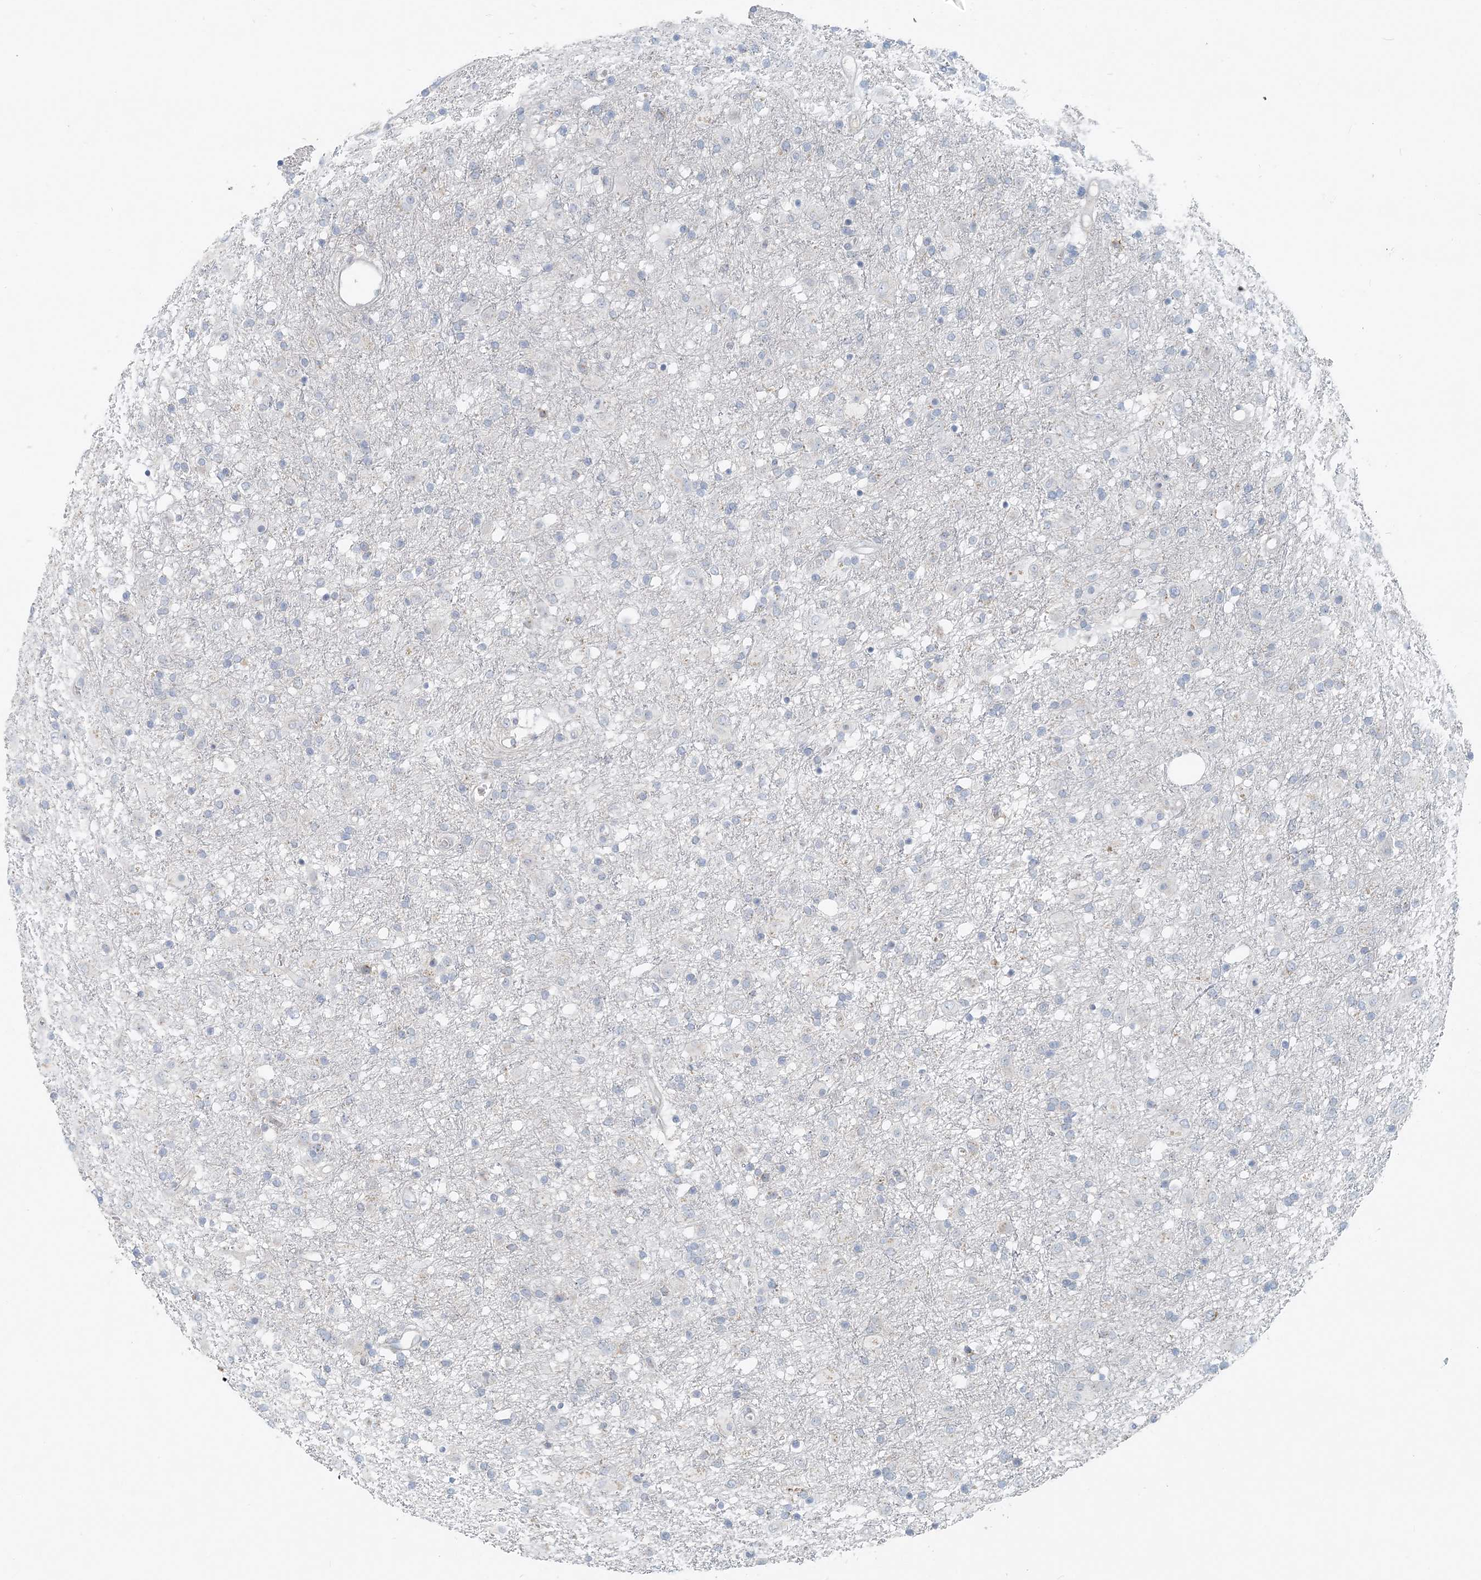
{"staining": {"intensity": "negative", "quantity": "none", "location": "none"}, "tissue": "glioma", "cell_type": "Tumor cells", "image_type": "cancer", "snomed": [{"axis": "morphology", "description": "Glioma, malignant, Low grade"}, {"axis": "topography", "description": "Brain"}], "caption": "Immunohistochemistry photomicrograph of malignant low-grade glioma stained for a protein (brown), which displays no positivity in tumor cells.", "gene": "NAA11", "patient": {"sex": "male", "age": 65}}